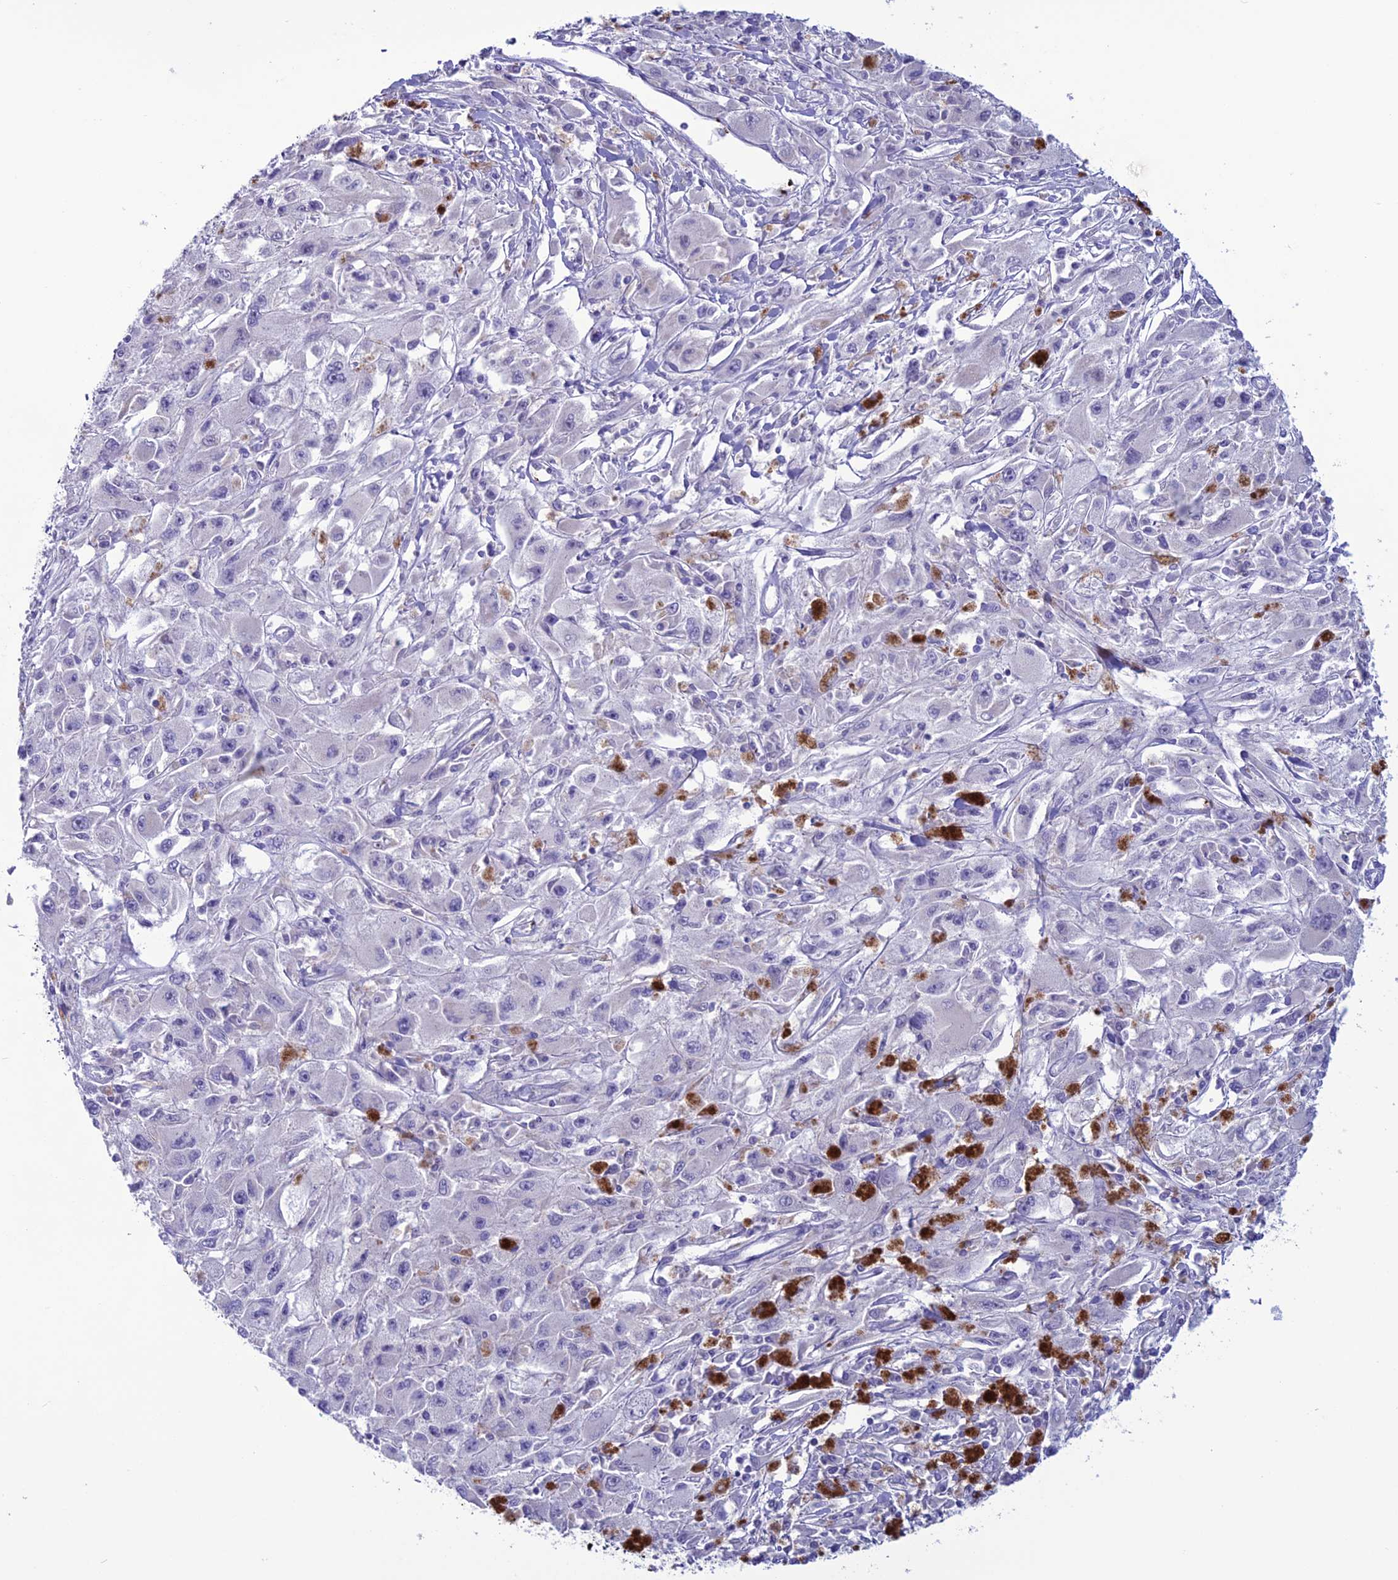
{"staining": {"intensity": "negative", "quantity": "none", "location": "none"}, "tissue": "melanoma", "cell_type": "Tumor cells", "image_type": "cancer", "snomed": [{"axis": "morphology", "description": "Malignant melanoma, Metastatic site"}, {"axis": "topography", "description": "Skin"}], "caption": "A histopathology image of malignant melanoma (metastatic site) stained for a protein exhibits no brown staining in tumor cells.", "gene": "C21orf140", "patient": {"sex": "male", "age": 53}}